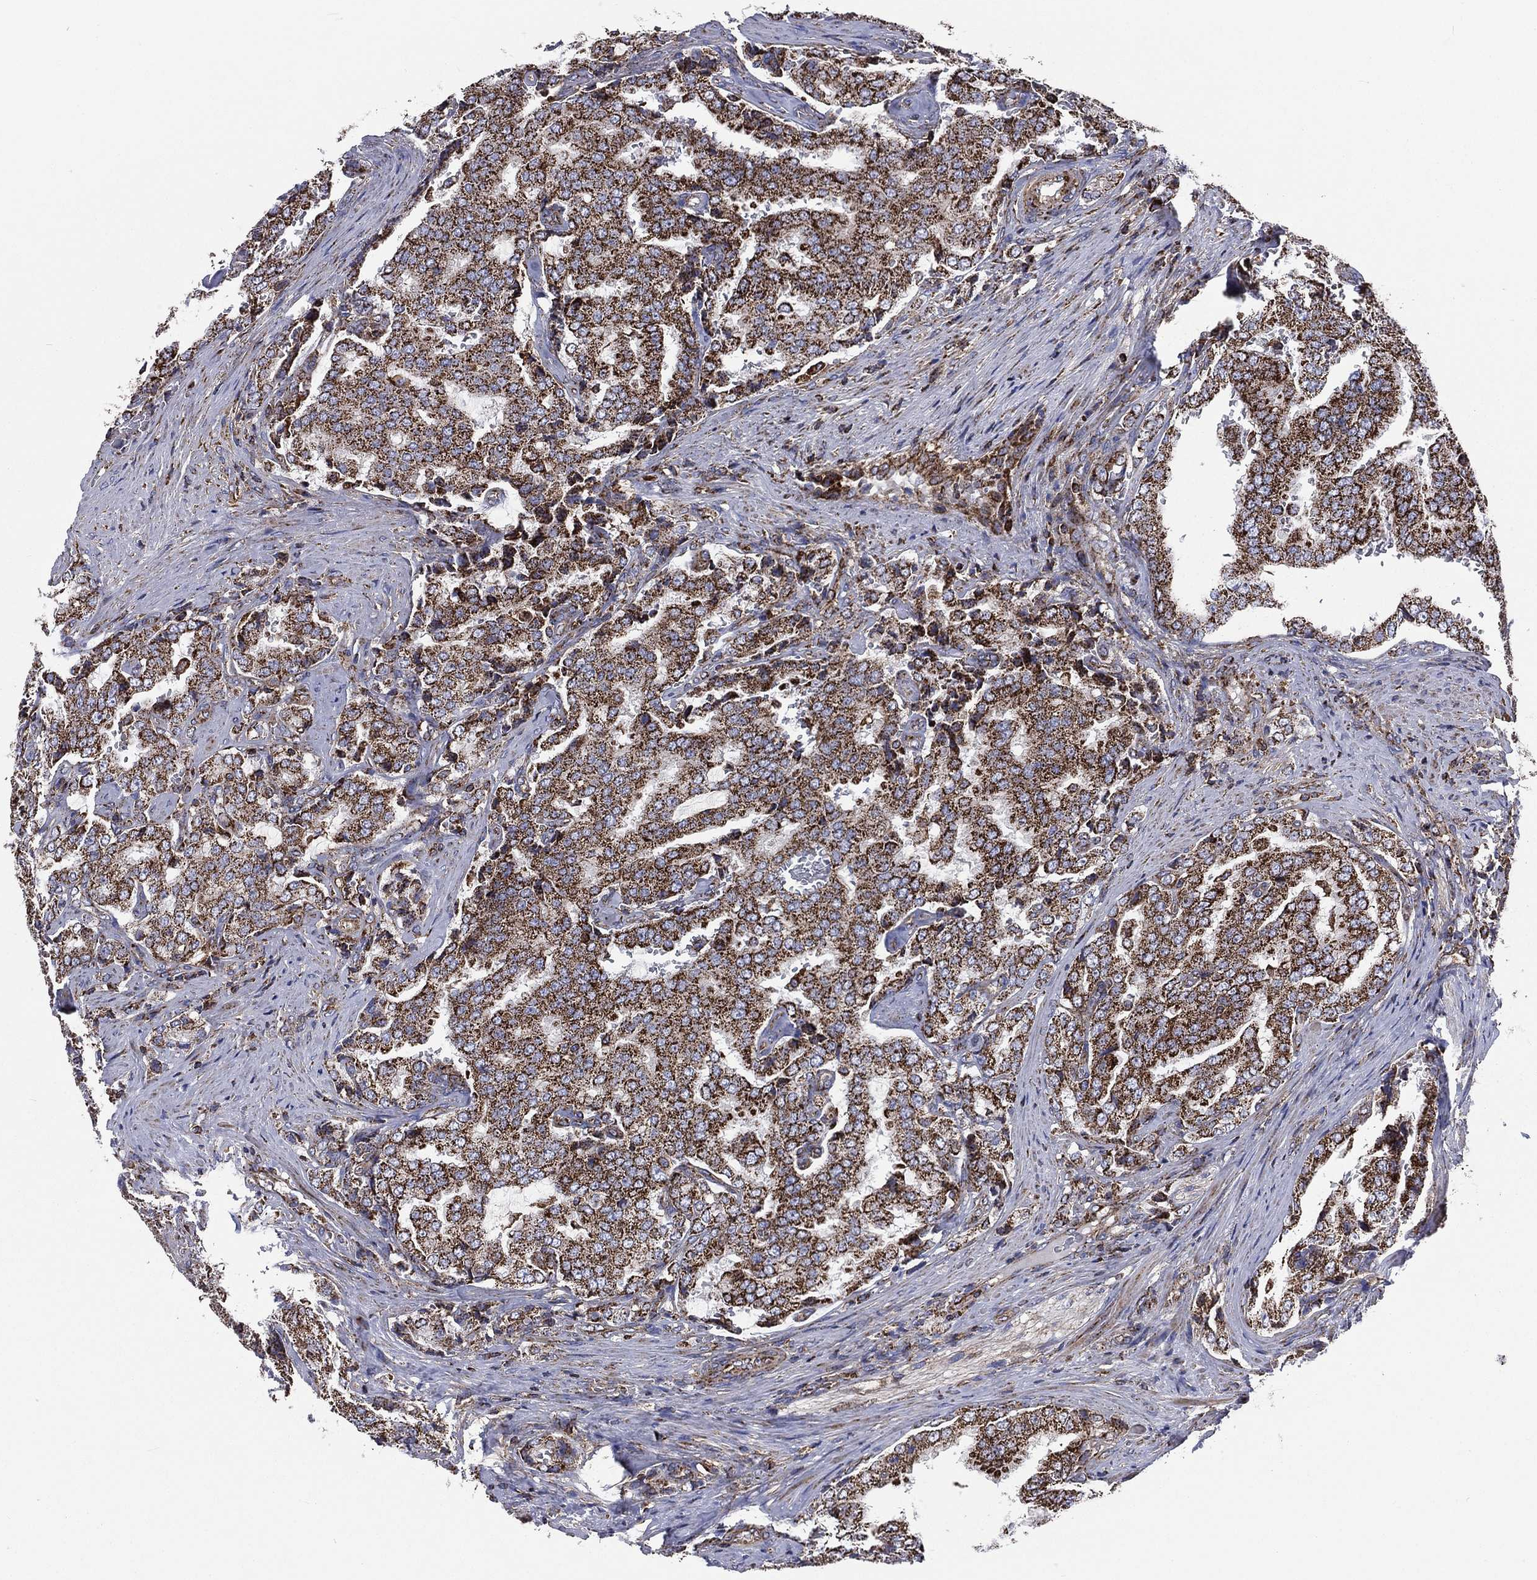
{"staining": {"intensity": "strong", "quantity": ">75%", "location": "cytoplasmic/membranous"}, "tissue": "prostate cancer", "cell_type": "Tumor cells", "image_type": "cancer", "snomed": [{"axis": "morphology", "description": "Adenocarcinoma, NOS"}, {"axis": "topography", "description": "Prostate"}], "caption": "Adenocarcinoma (prostate) stained for a protein (brown) exhibits strong cytoplasmic/membranous positive staining in about >75% of tumor cells.", "gene": "ANKRD37", "patient": {"sex": "male", "age": 65}}